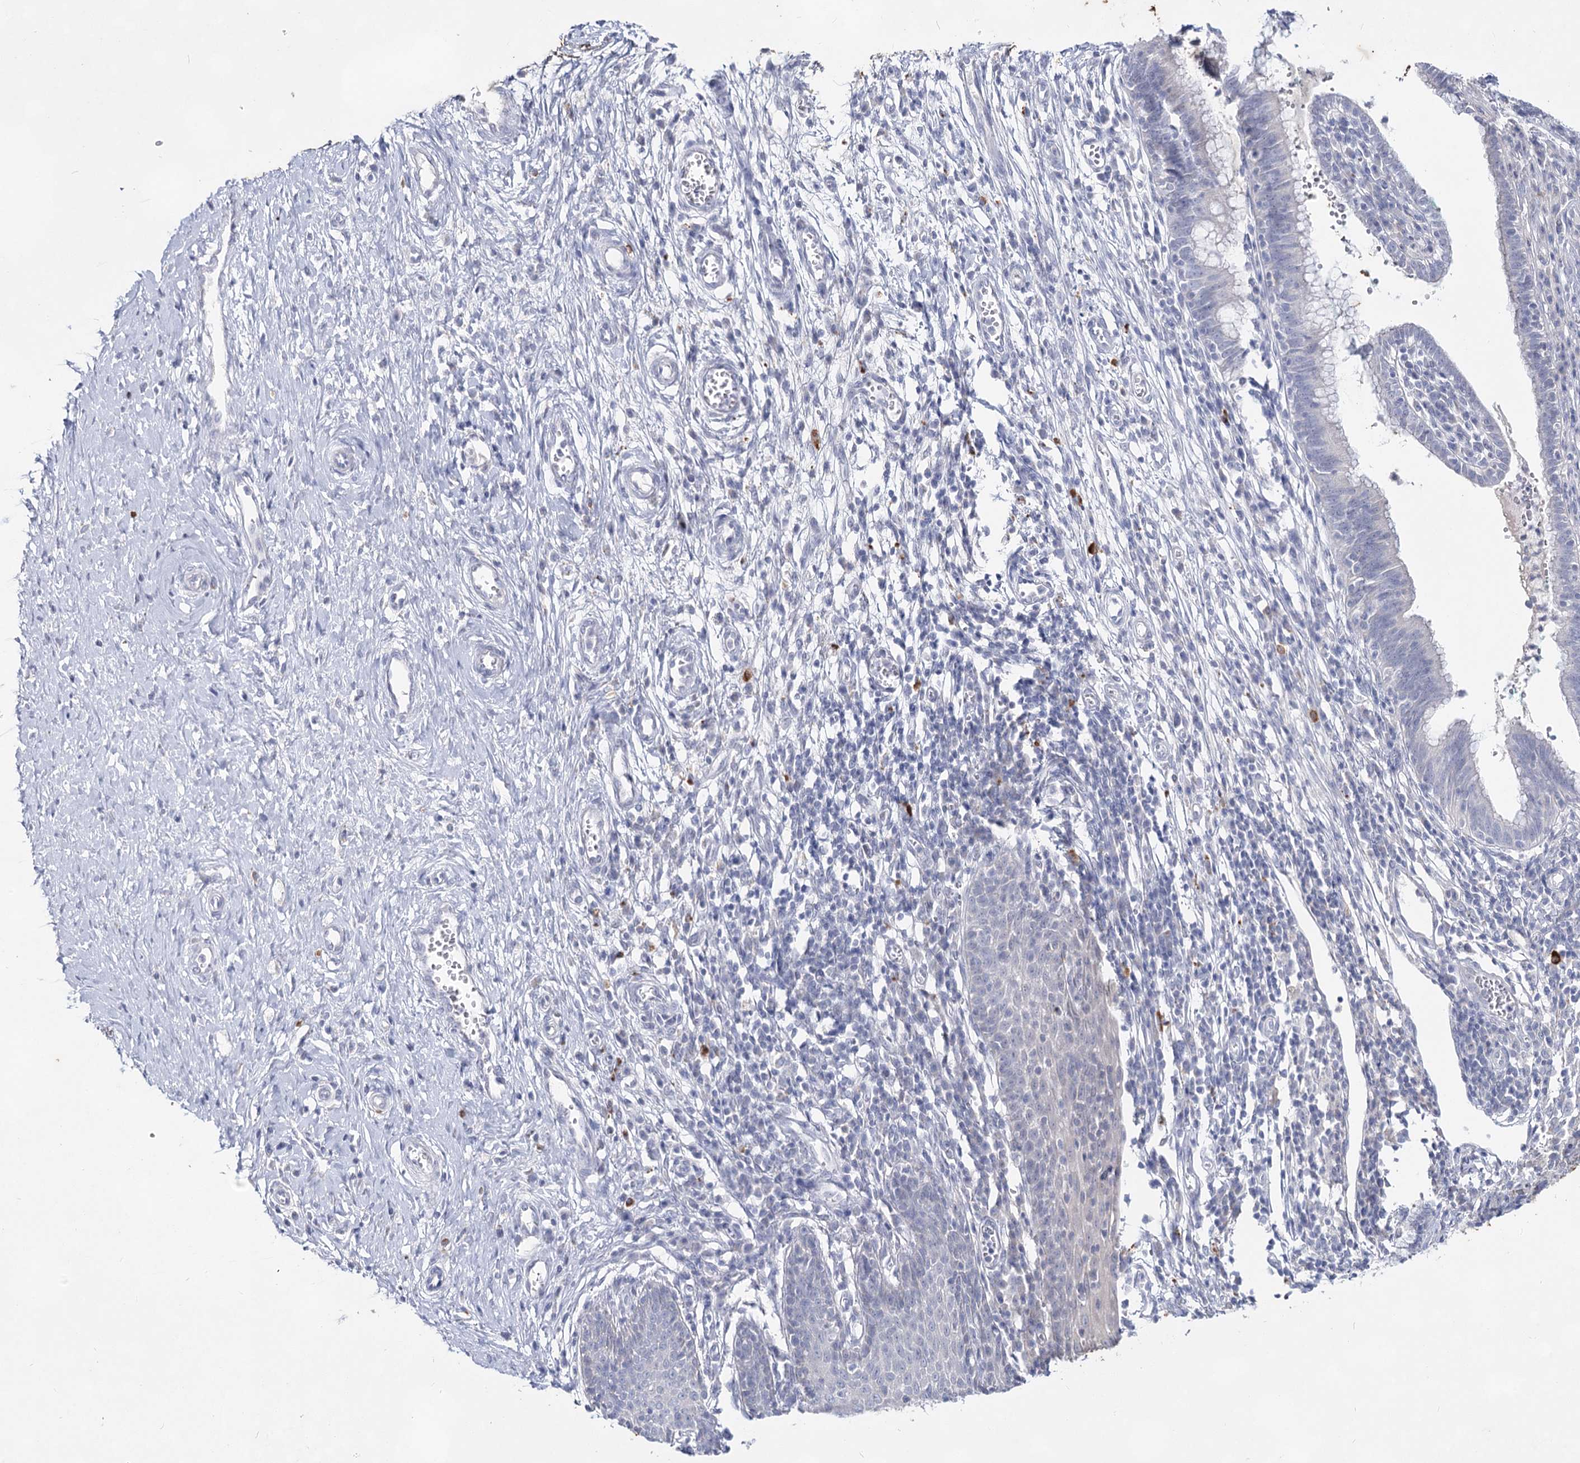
{"staining": {"intensity": "negative", "quantity": "none", "location": "none"}, "tissue": "cervix", "cell_type": "Glandular cells", "image_type": "normal", "snomed": [{"axis": "morphology", "description": "Normal tissue, NOS"}, {"axis": "morphology", "description": "Adenocarcinoma, NOS"}, {"axis": "topography", "description": "Cervix"}], "caption": "Immunohistochemical staining of benign human cervix reveals no significant staining in glandular cells.", "gene": "CCDC73", "patient": {"sex": "female", "age": 29}}